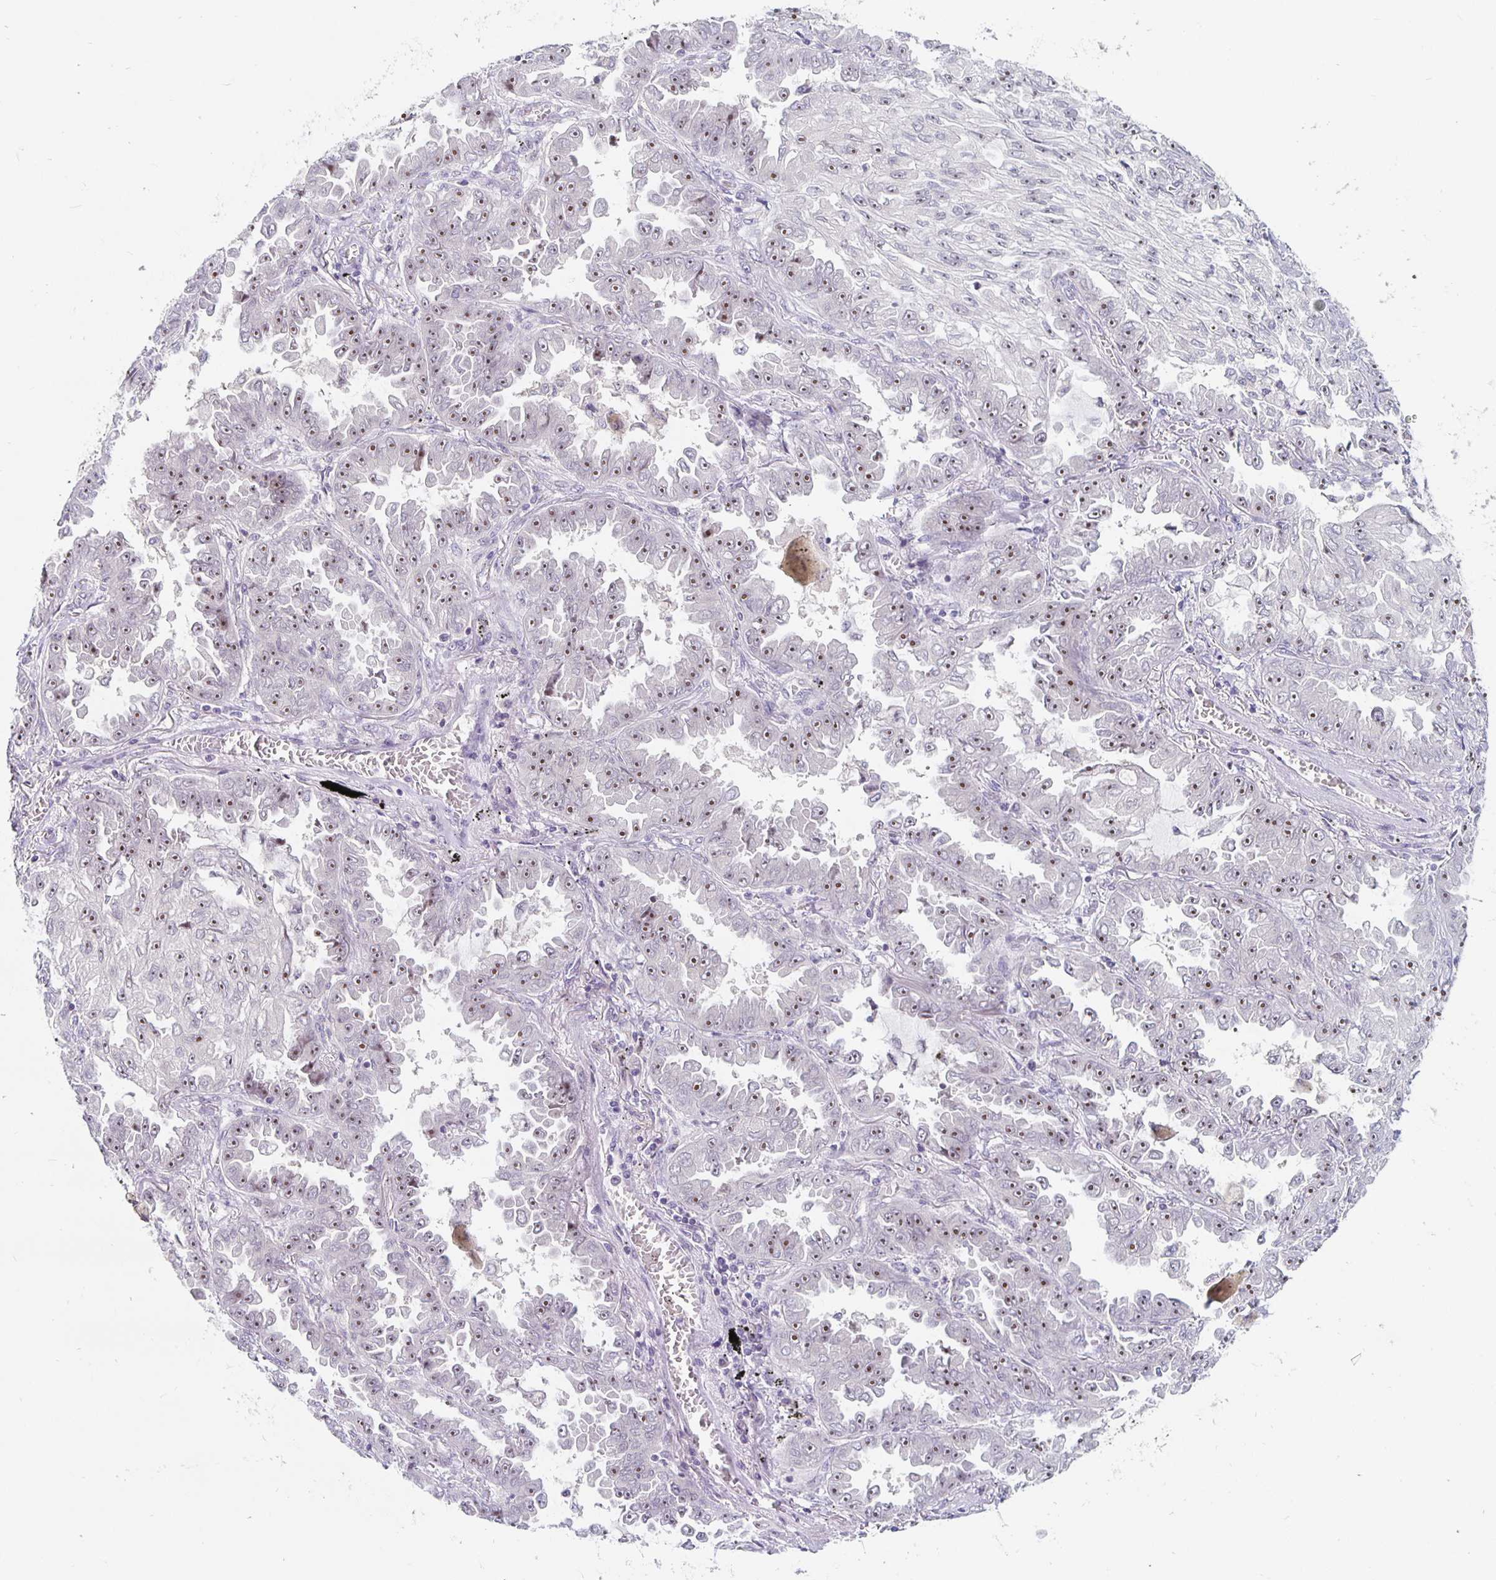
{"staining": {"intensity": "moderate", "quantity": ">75%", "location": "nuclear"}, "tissue": "lung cancer", "cell_type": "Tumor cells", "image_type": "cancer", "snomed": [{"axis": "morphology", "description": "Adenocarcinoma, NOS"}, {"axis": "topography", "description": "Lung"}], "caption": "Protein staining of lung cancer (adenocarcinoma) tissue demonstrates moderate nuclear expression in about >75% of tumor cells.", "gene": "NUP85", "patient": {"sex": "female", "age": 52}}